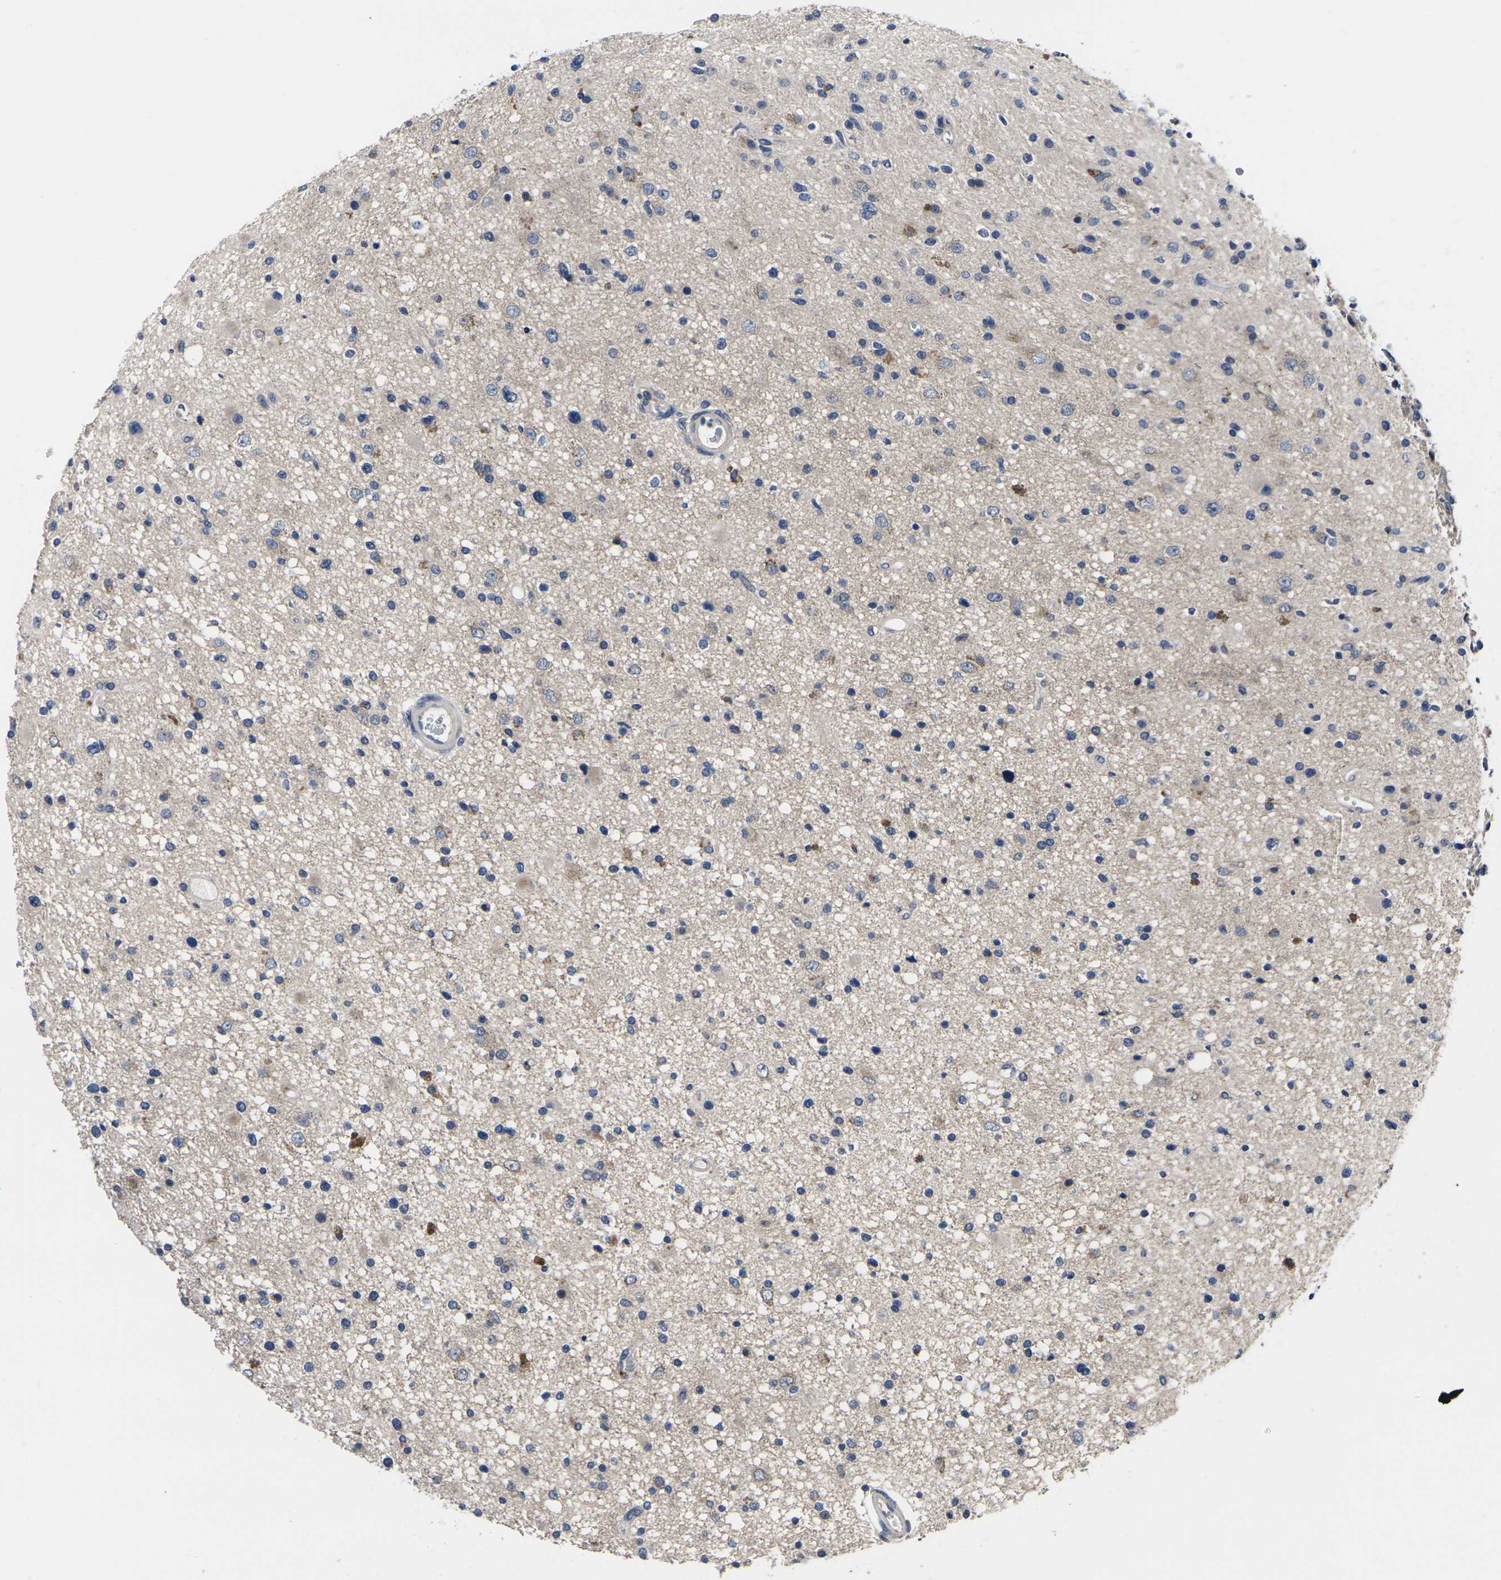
{"staining": {"intensity": "moderate", "quantity": "<25%", "location": "cytoplasmic/membranous"}, "tissue": "glioma", "cell_type": "Tumor cells", "image_type": "cancer", "snomed": [{"axis": "morphology", "description": "Glioma, malignant, High grade"}, {"axis": "topography", "description": "Brain"}], "caption": "Human malignant high-grade glioma stained for a protein (brown) reveals moderate cytoplasmic/membranous positive expression in approximately <25% of tumor cells.", "gene": "CYP2C8", "patient": {"sex": "male", "age": 33}}